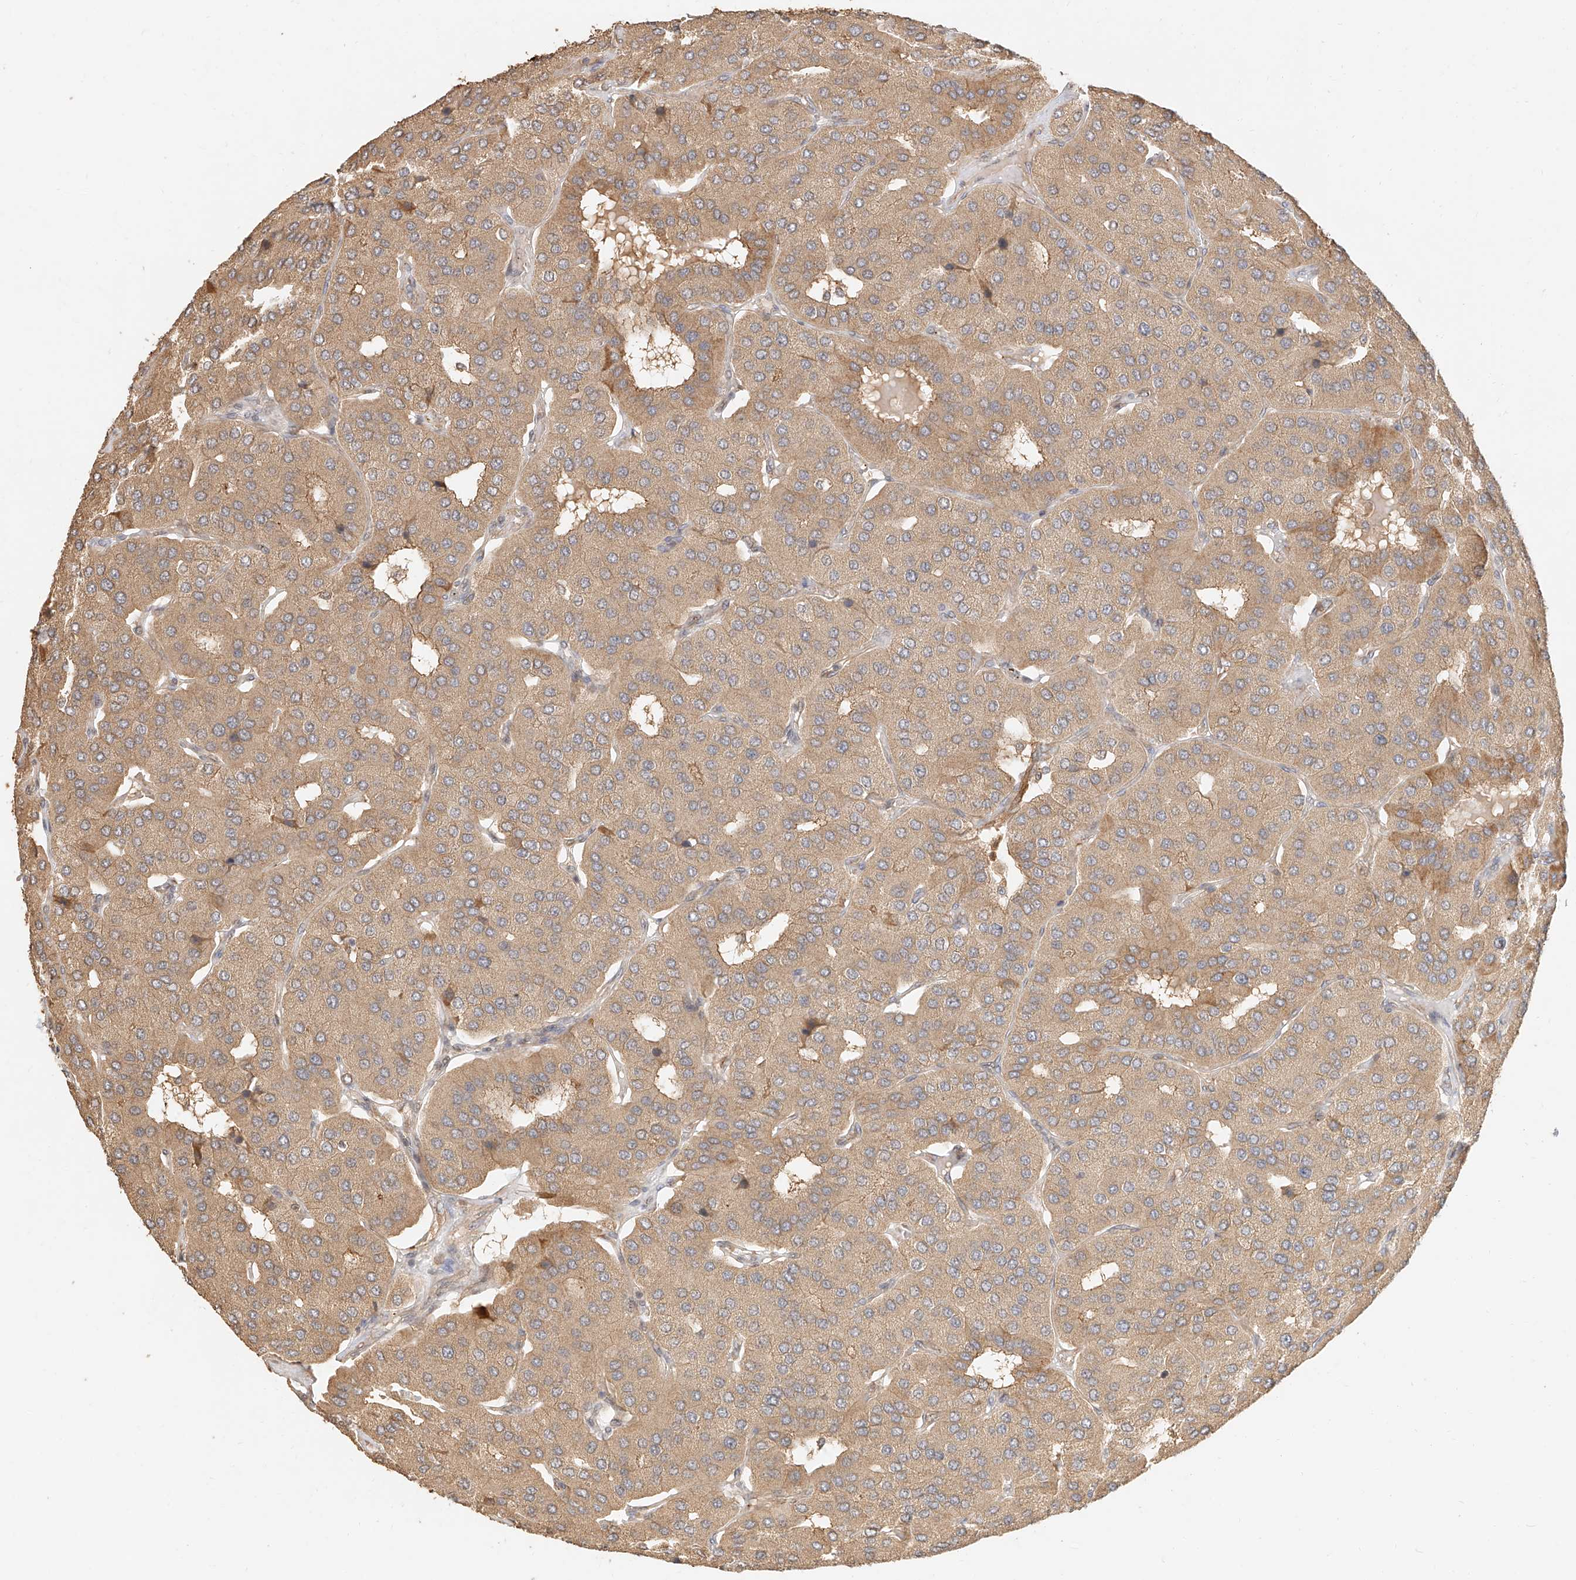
{"staining": {"intensity": "weak", "quantity": ">75%", "location": "cytoplasmic/membranous"}, "tissue": "parathyroid gland", "cell_type": "Glandular cells", "image_type": "normal", "snomed": [{"axis": "morphology", "description": "Normal tissue, NOS"}, {"axis": "morphology", "description": "Adenoma, NOS"}, {"axis": "topography", "description": "Parathyroid gland"}], "caption": "IHC of unremarkable parathyroid gland shows low levels of weak cytoplasmic/membranous staining in approximately >75% of glandular cells. The protein is shown in brown color, while the nuclei are stained blue.", "gene": "NAP1L1", "patient": {"sex": "female", "age": 86}}